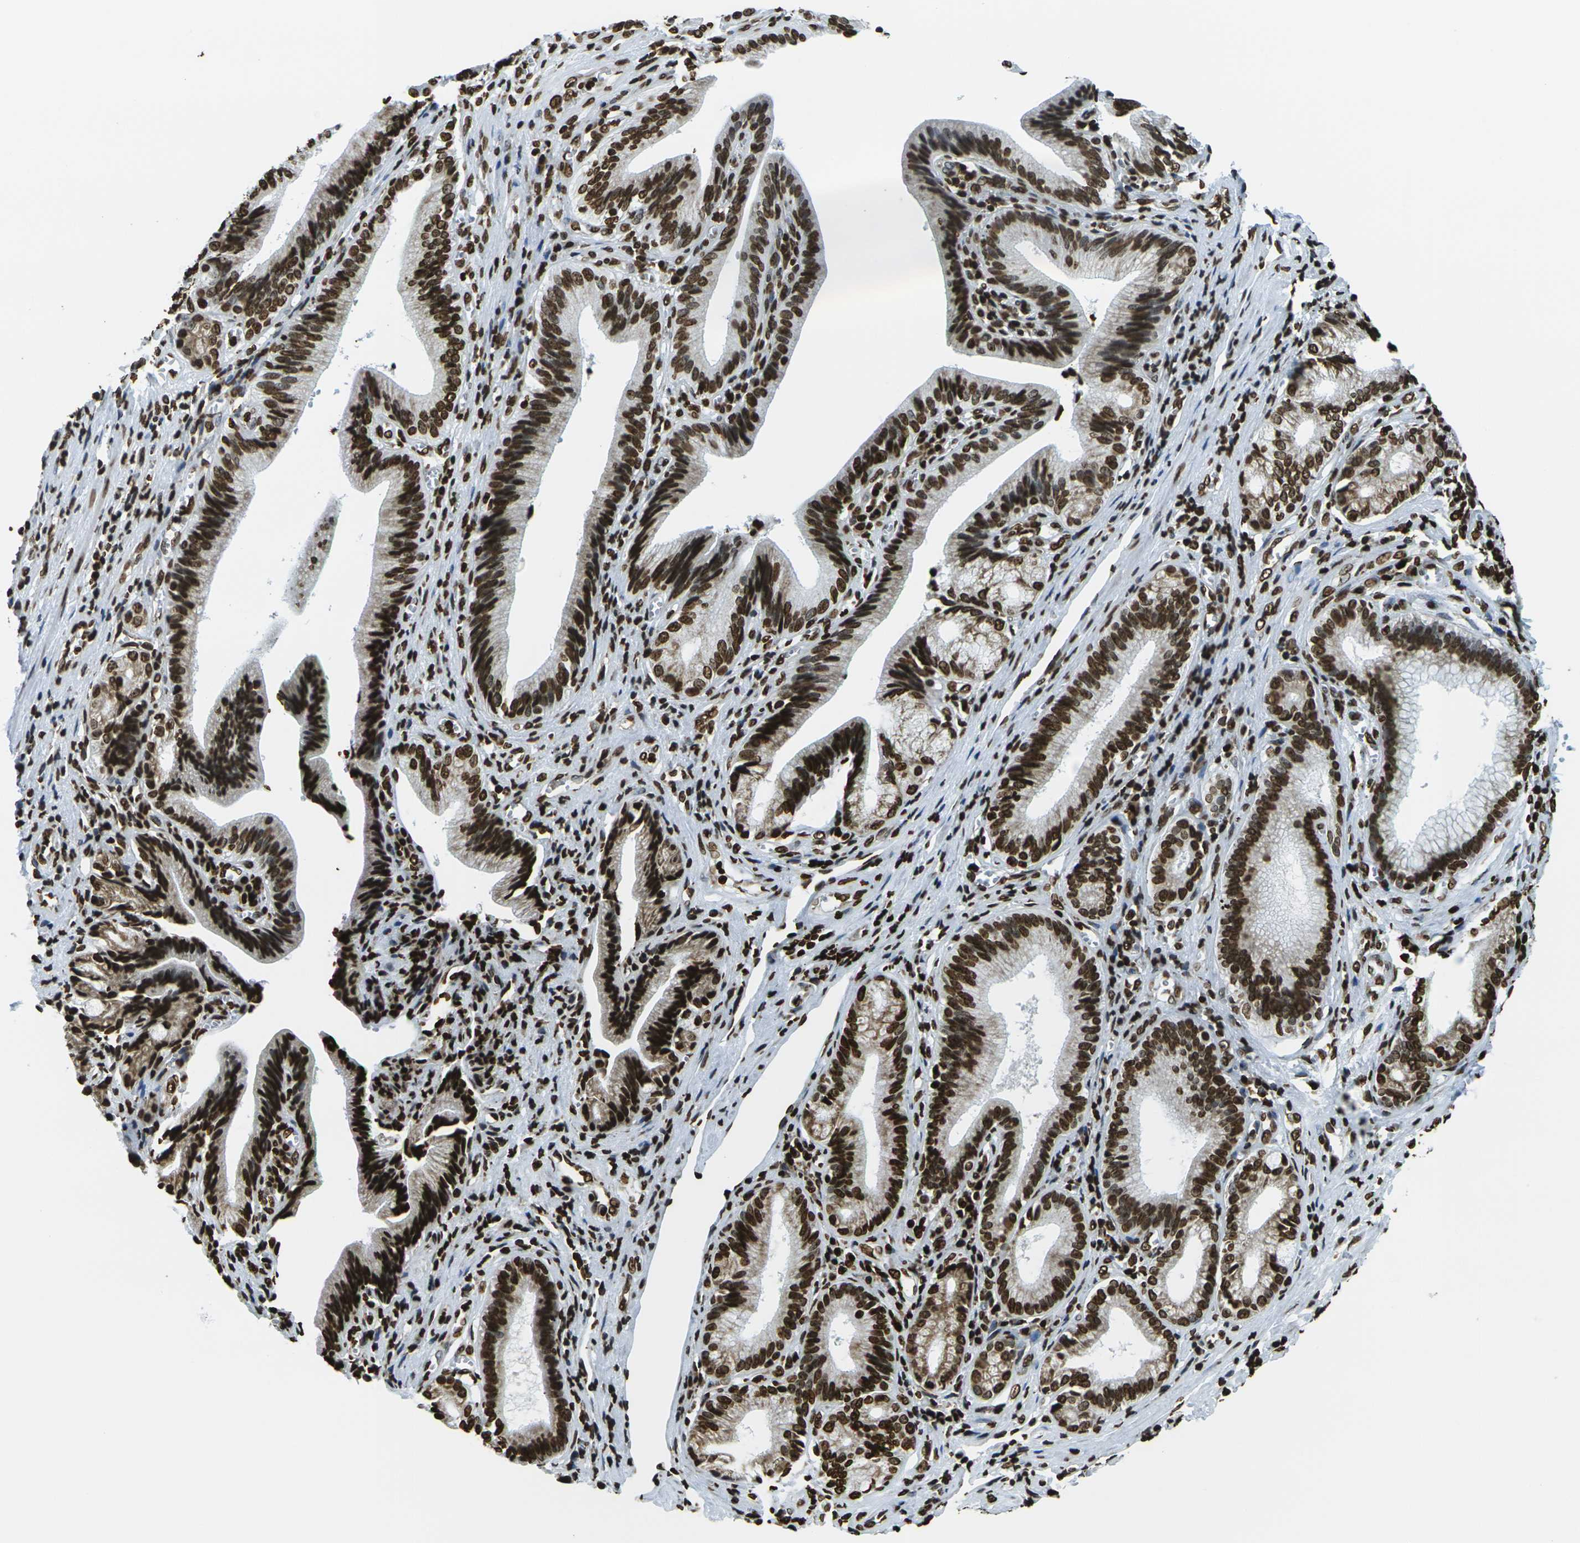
{"staining": {"intensity": "strong", "quantity": ">75%", "location": "nuclear"}, "tissue": "pancreatic cancer", "cell_type": "Tumor cells", "image_type": "cancer", "snomed": [{"axis": "morphology", "description": "Adenocarcinoma, NOS"}, {"axis": "topography", "description": "Pancreas"}], "caption": "About >75% of tumor cells in adenocarcinoma (pancreatic) show strong nuclear protein expression as visualized by brown immunohistochemical staining.", "gene": "H1-2", "patient": {"sex": "female", "age": 75}}